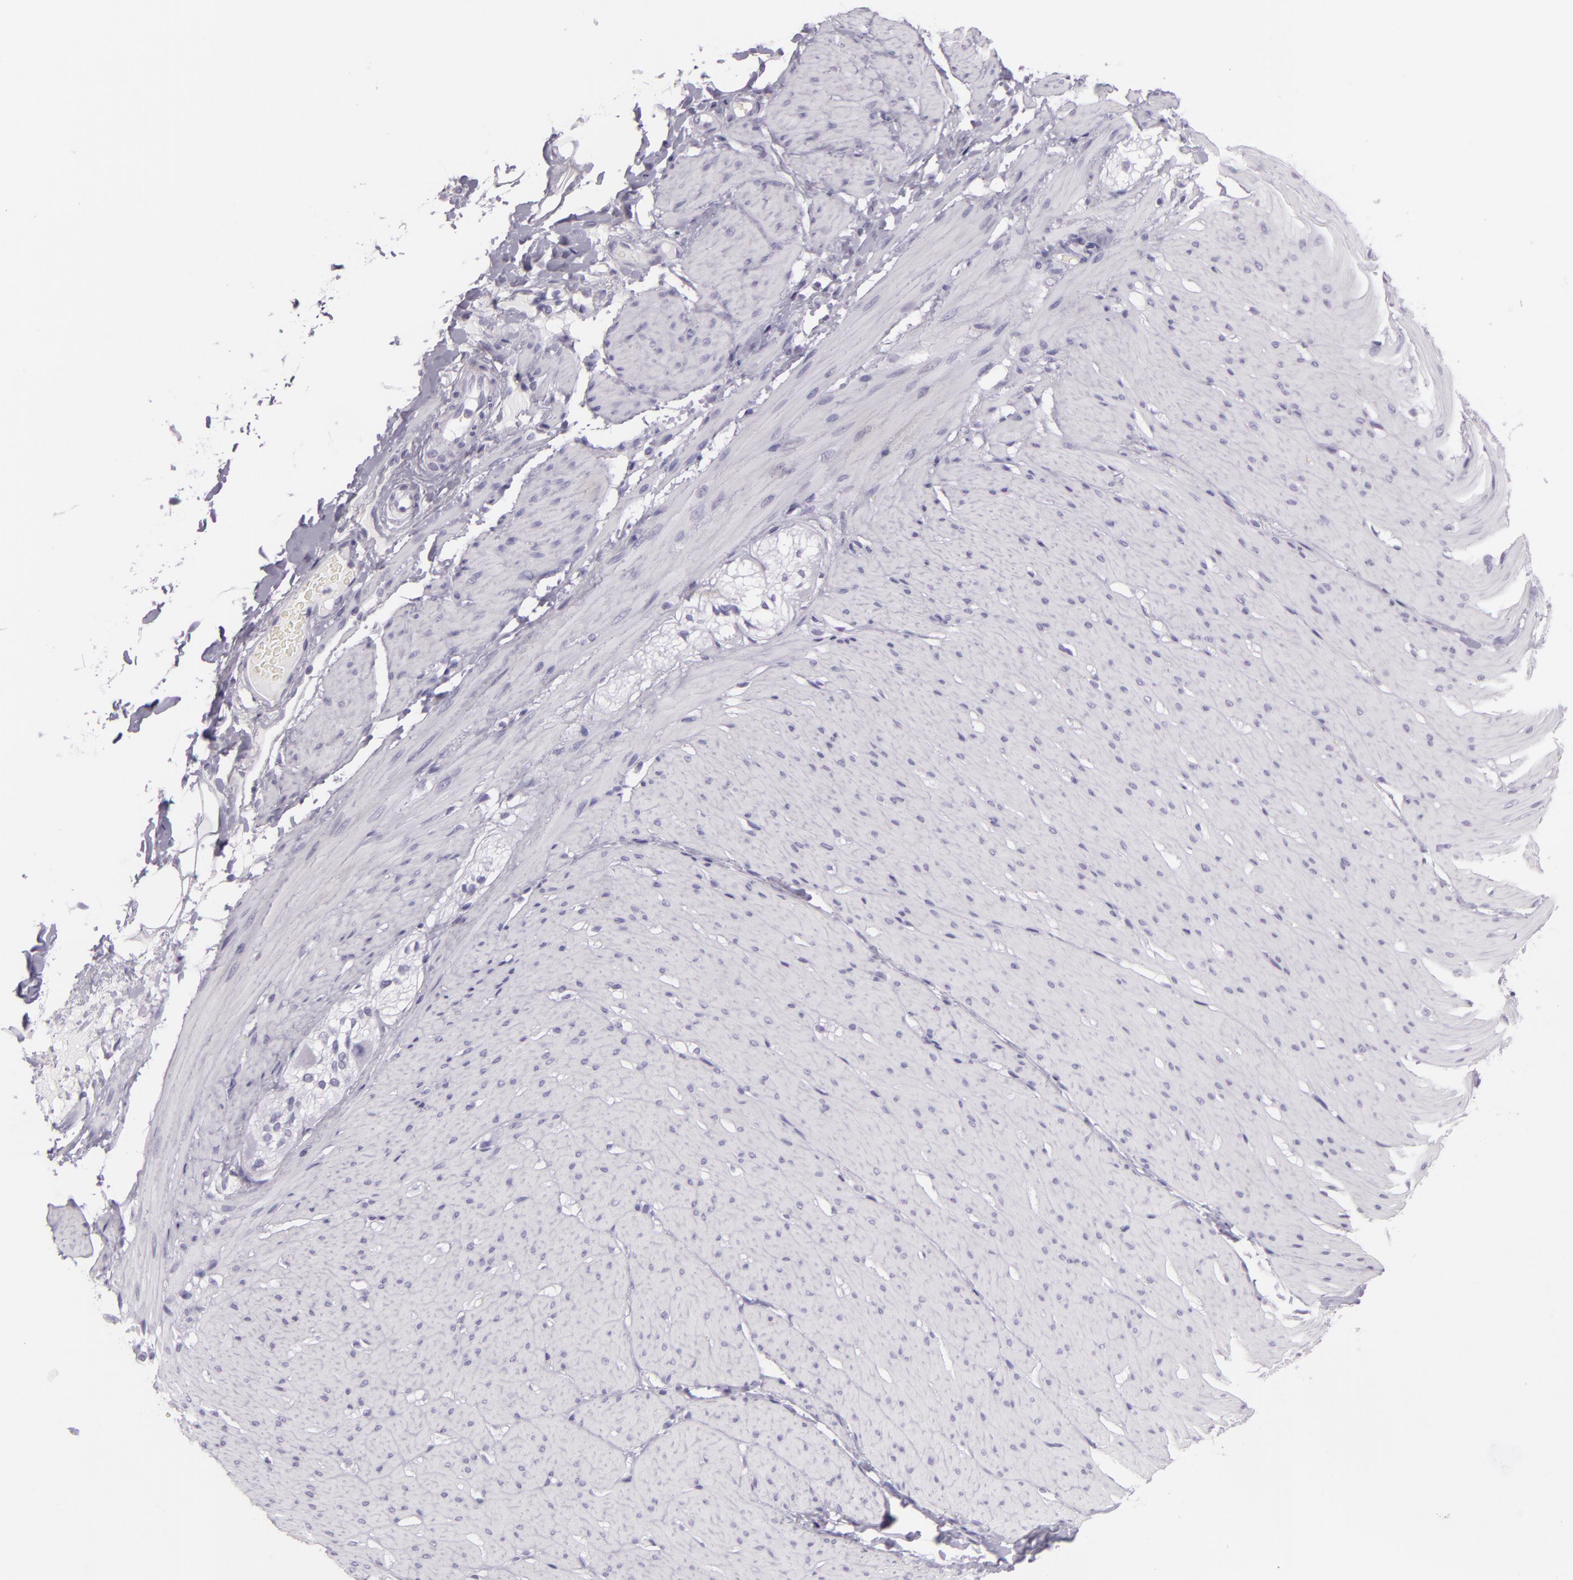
{"staining": {"intensity": "negative", "quantity": "none", "location": "none"}, "tissue": "smooth muscle", "cell_type": "Smooth muscle cells", "image_type": "normal", "snomed": [{"axis": "morphology", "description": "Normal tissue, NOS"}, {"axis": "topography", "description": "Smooth muscle"}, {"axis": "topography", "description": "Colon"}], "caption": "DAB (3,3'-diaminobenzidine) immunohistochemical staining of normal human smooth muscle demonstrates no significant expression in smooth muscle cells. (DAB (3,3'-diaminobenzidine) immunohistochemistry (IHC), high magnification).", "gene": "MUC6", "patient": {"sex": "male", "age": 67}}